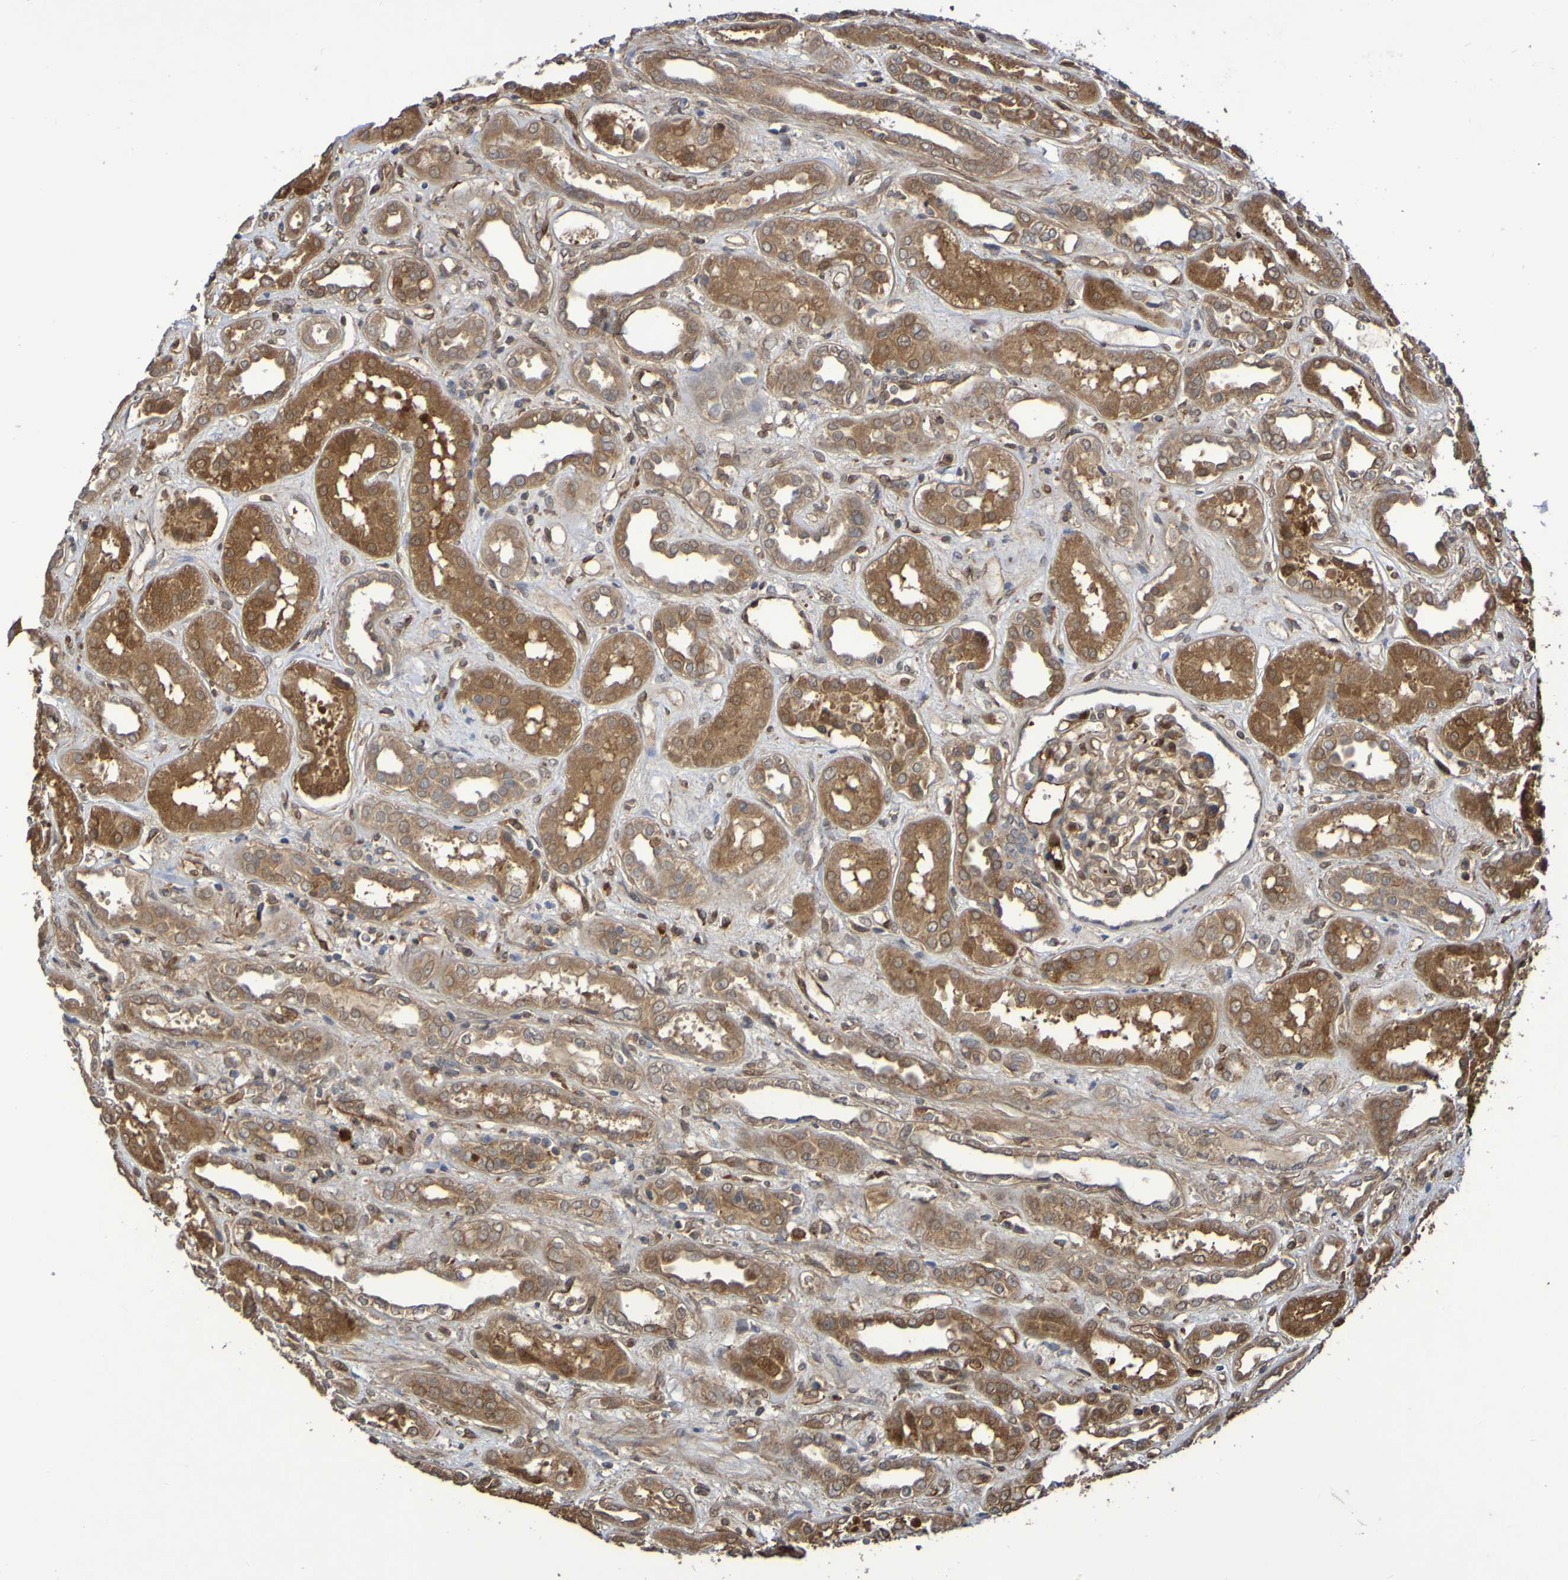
{"staining": {"intensity": "moderate", "quantity": "25%-75%", "location": "cytoplasmic/membranous"}, "tissue": "kidney", "cell_type": "Cells in glomeruli", "image_type": "normal", "snomed": [{"axis": "morphology", "description": "Normal tissue, NOS"}, {"axis": "topography", "description": "Kidney"}], "caption": "Immunohistochemical staining of unremarkable human kidney shows 25%-75% levels of moderate cytoplasmic/membranous protein staining in about 25%-75% of cells in glomeruli. (IHC, brightfield microscopy, high magnification).", "gene": "SERPINB6", "patient": {"sex": "male", "age": 59}}